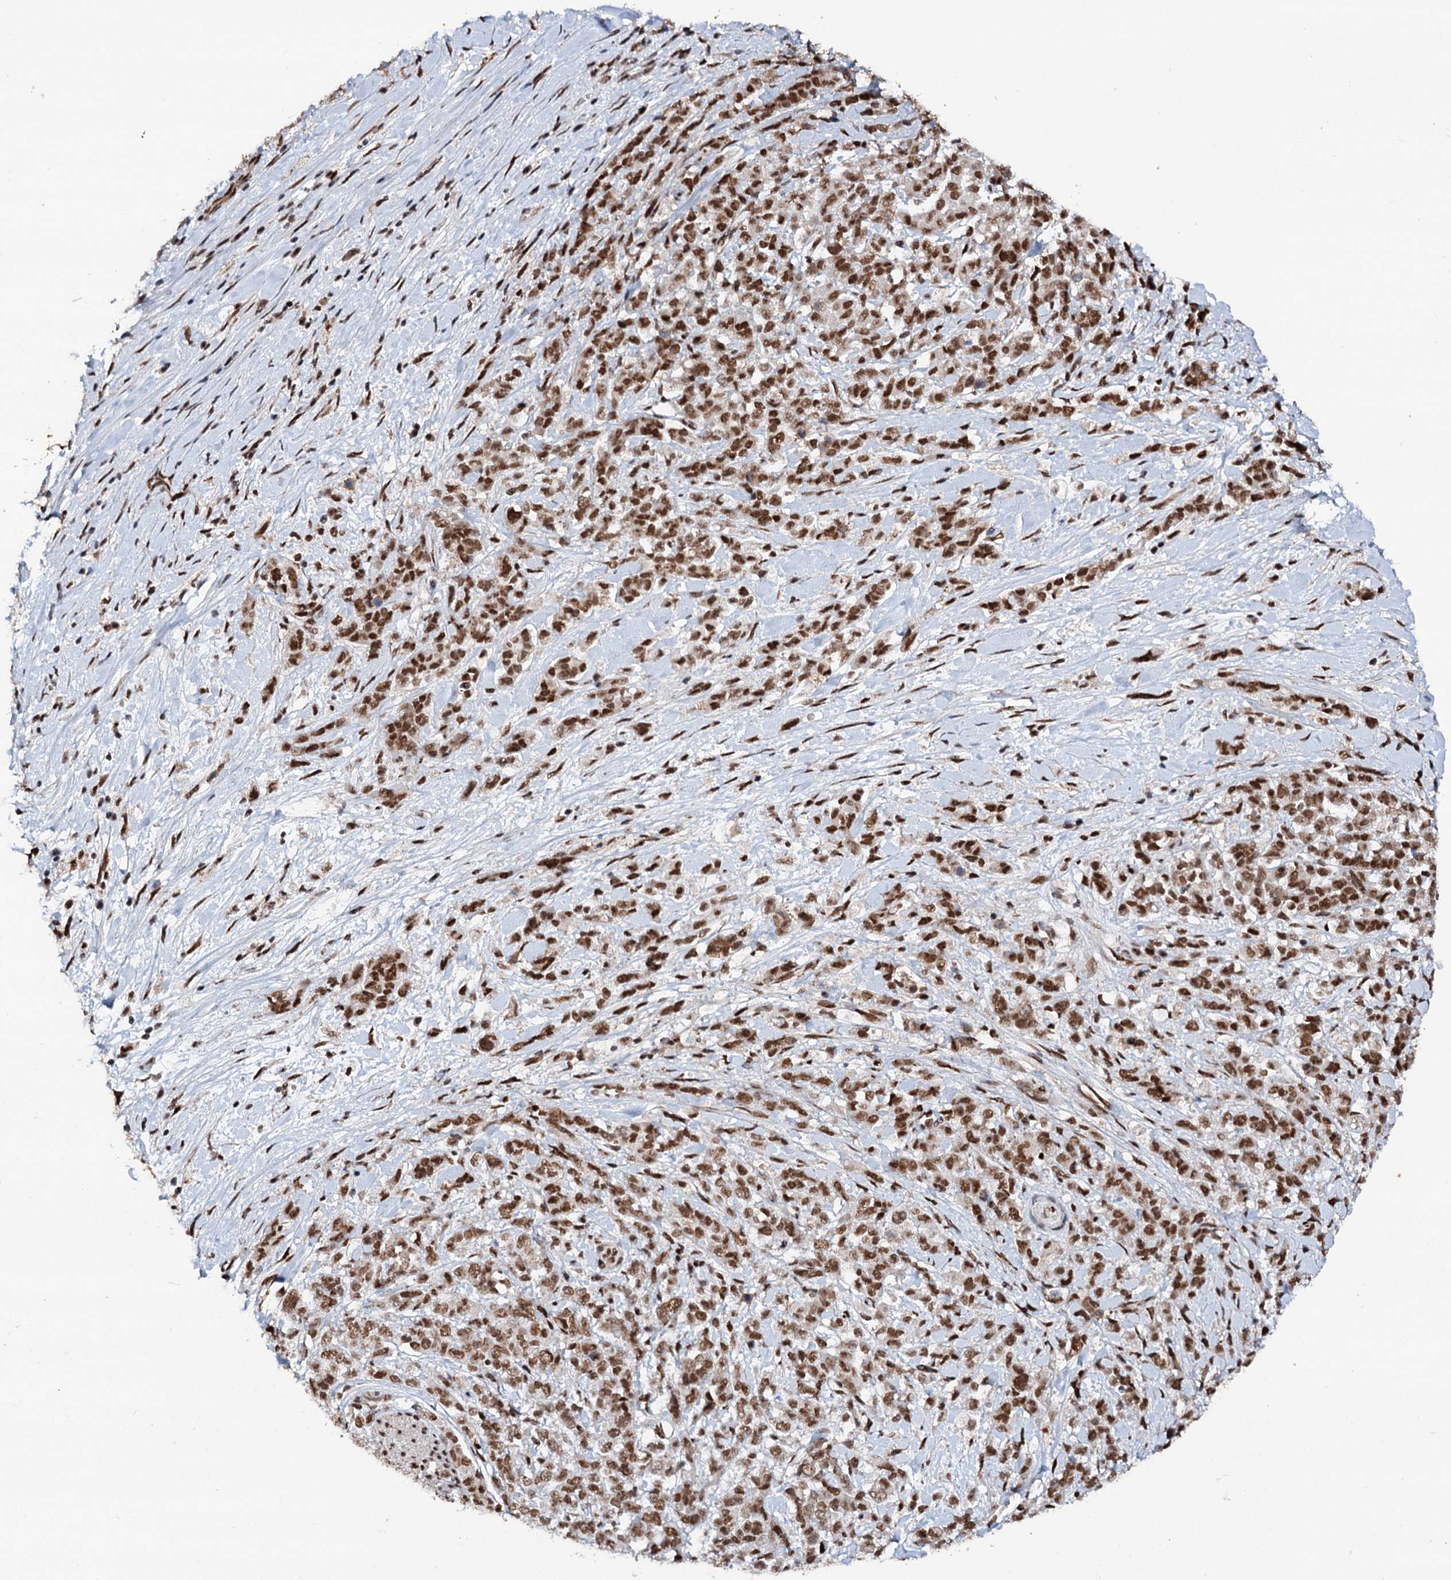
{"staining": {"intensity": "moderate", "quantity": ">75%", "location": "nuclear"}, "tissue": "pancreatic cancer", "cell_type": "Tumor cells", "image_type": "cancer", "snomed": [{"axis": "morphology", "description": "Normal tissue, NOS"}, {"axis": "morphology", "description": "Adenocarcinoma, NOS"}, {"axis": "topography", "description": "Pancreas"}], "caption": "Protein expression analysis of human pancreatic cancer reveals moderate nuclear staining in approximately >75% of tumor cells.", "gene": "MATR3", "patient": {"sex": "female", "age": 64}}